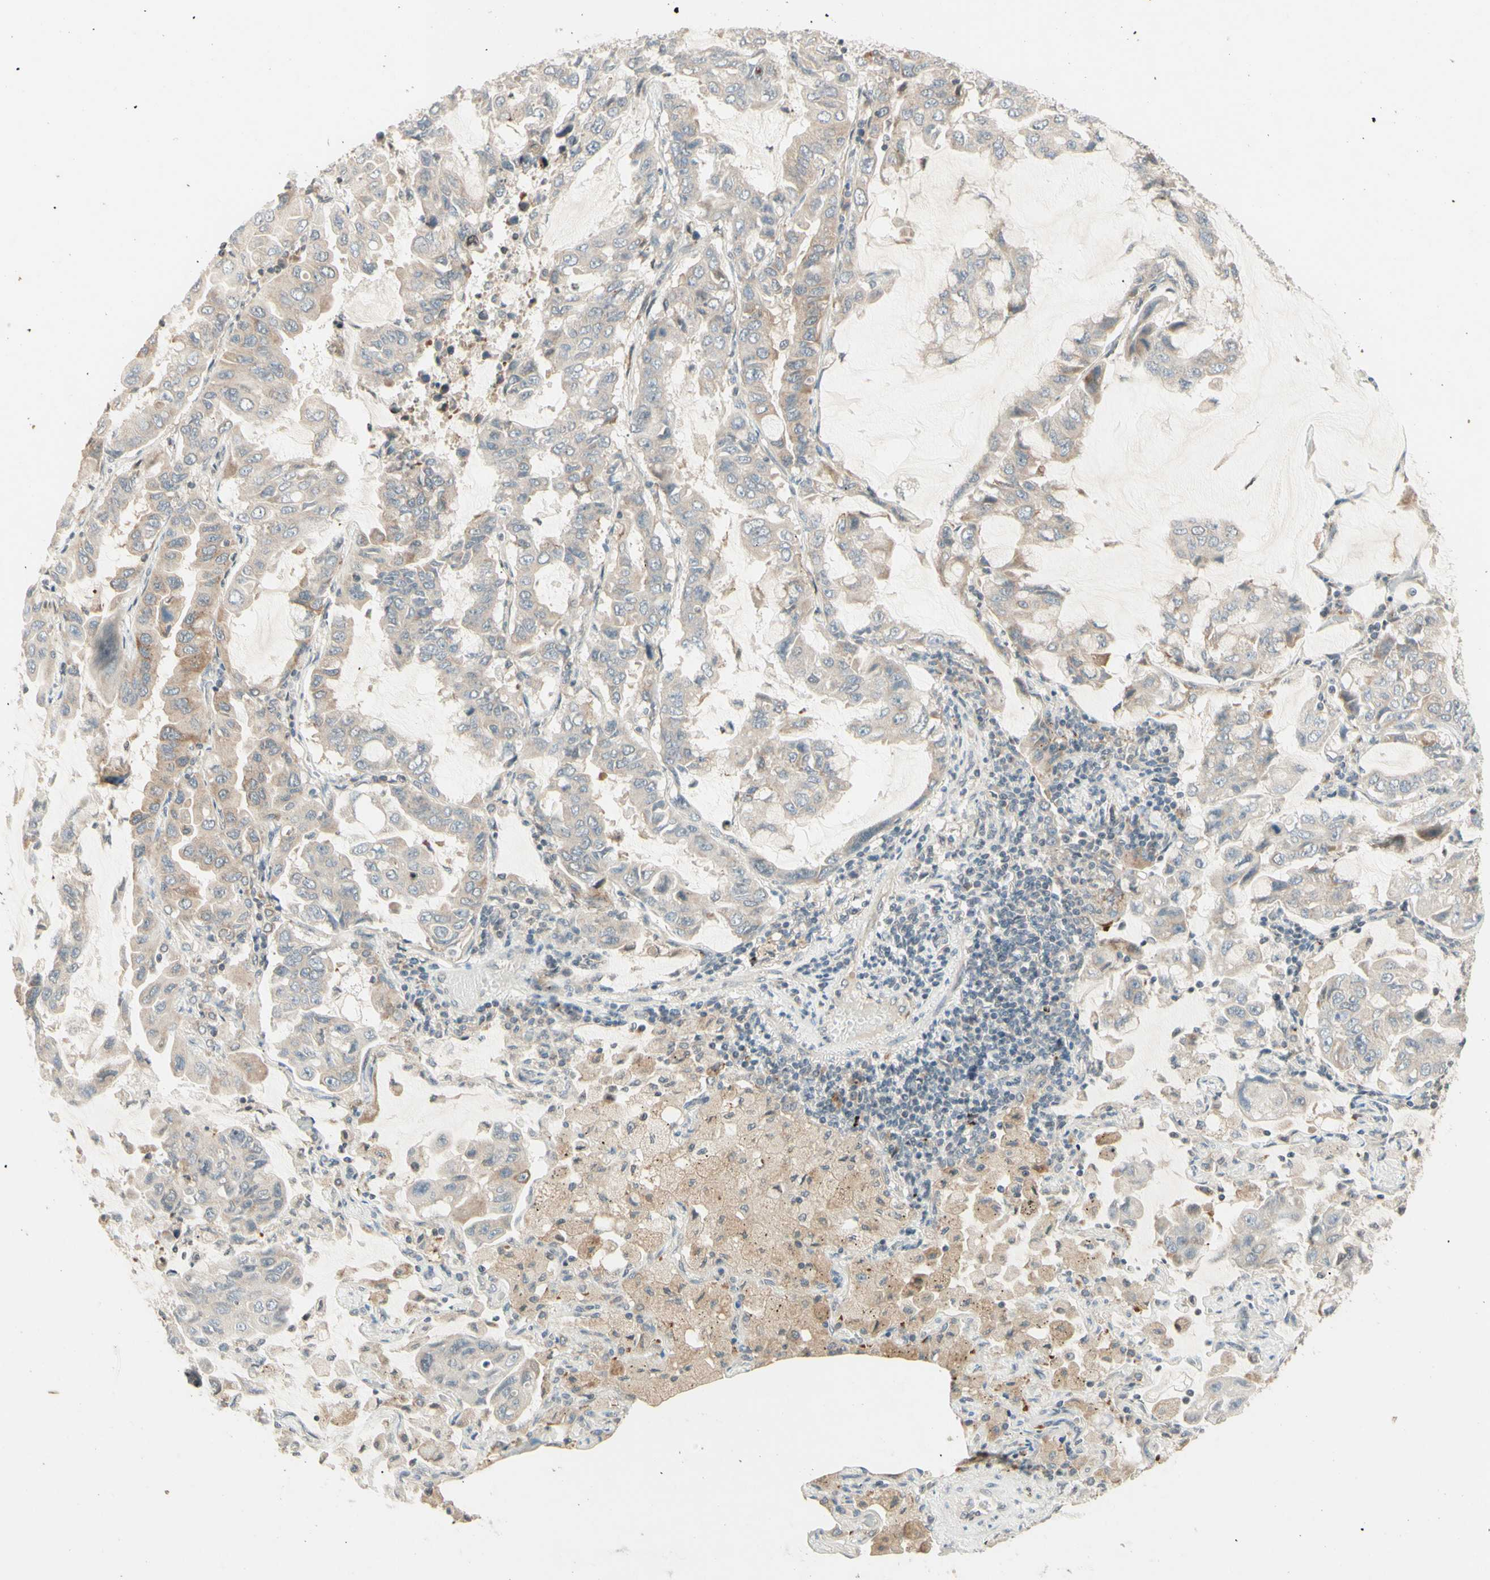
{"staining": {"intensity": "weak", "quantity": ">75%", "location": "cytoplasmic/membranous"}, "tissue": "lung cancer", "cell_type": "Tumor cells", "image_type": "cancer", "snomed": [{"axis": "morphology", "description": "Adenocarcinoma, NOS"}, {"axis": "topography", "description": "Lung"}], "caption": "Tumor cells show weak cytoplasmic/membranous positivity in about >75% of cells in lung cancer.", "gene": "ZW10", "patient": {"sex": "male", "age": 64}}